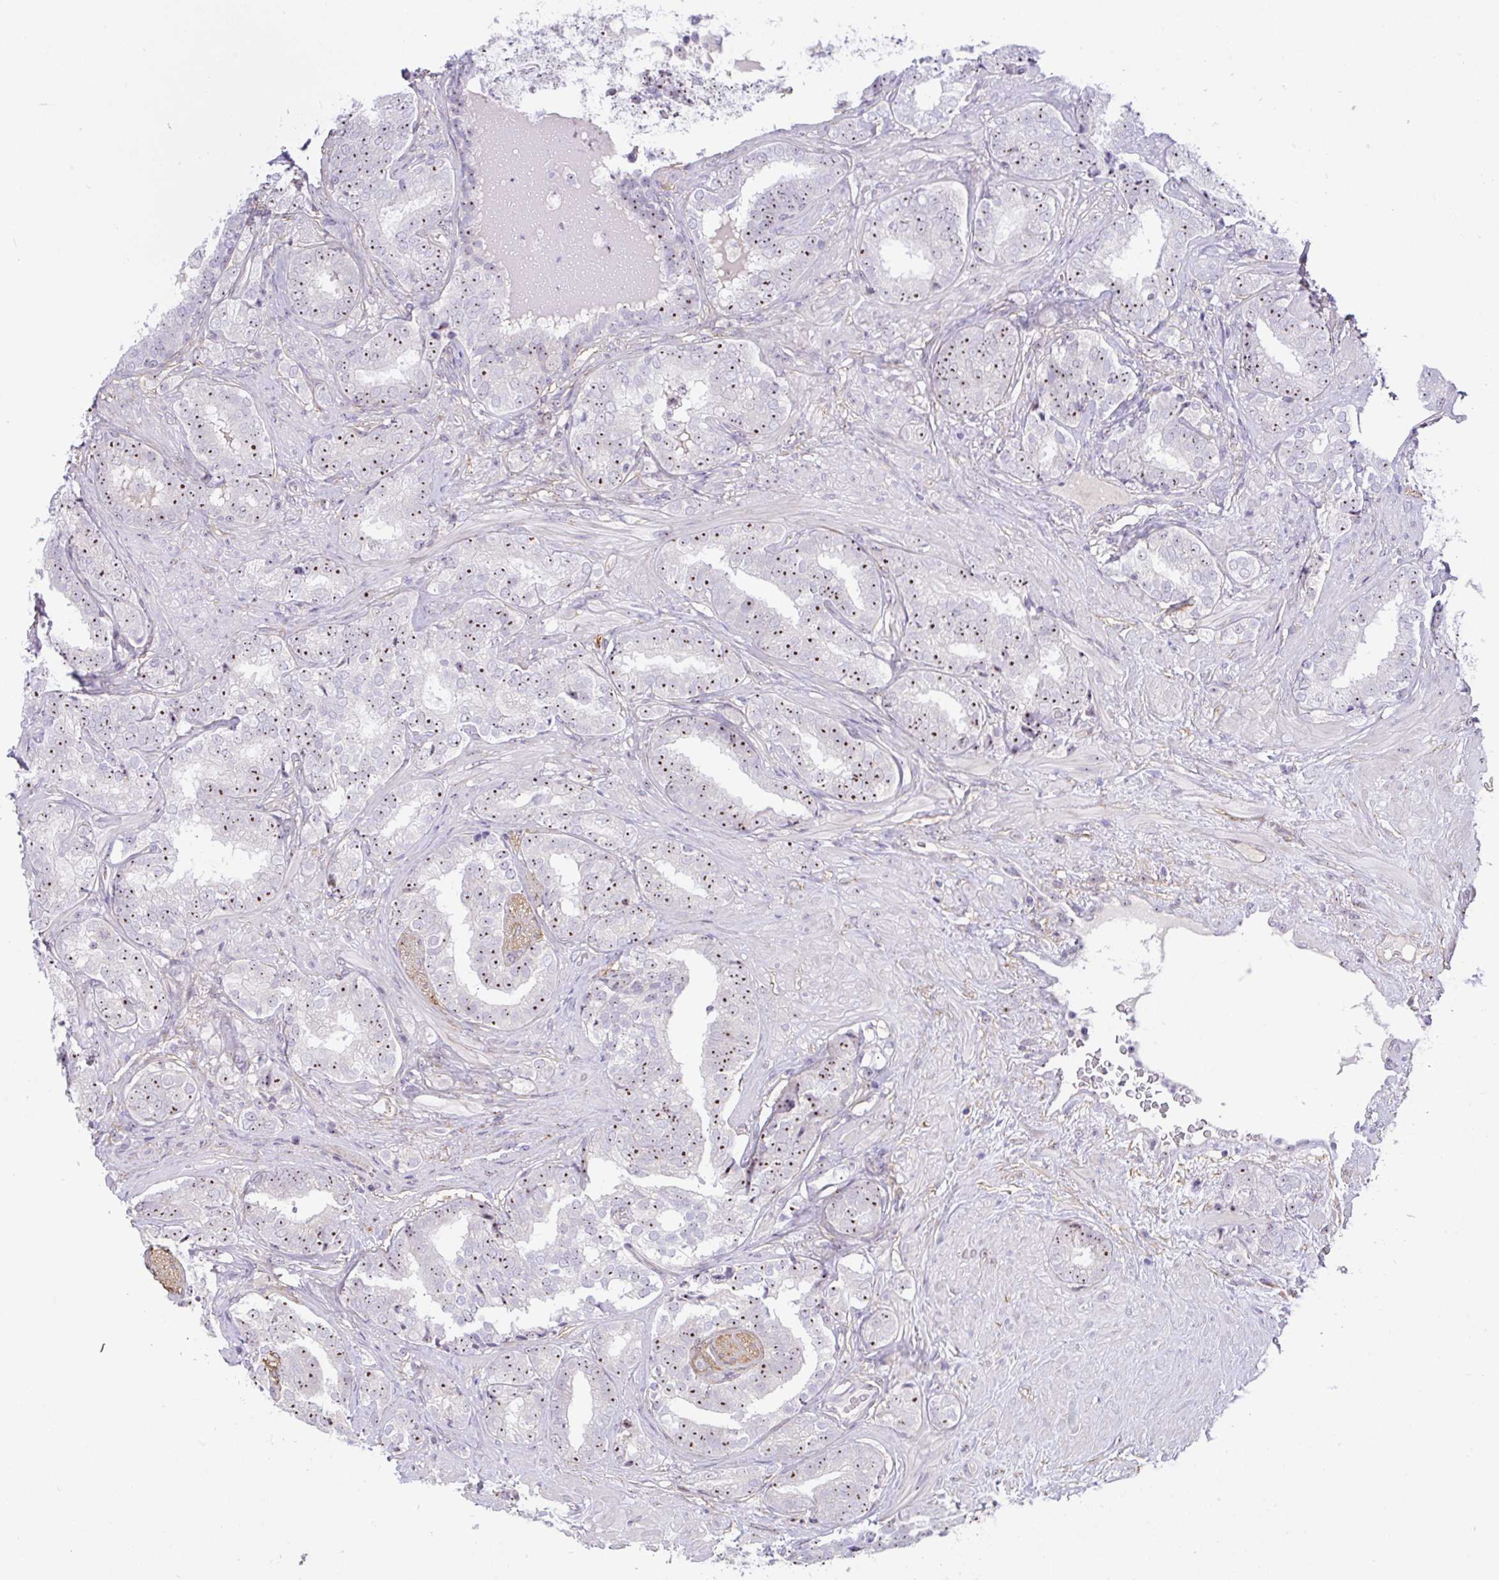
{"staining": {"intensity": "strong", "quantity": "25%-75%", "location": "nuclear"}, "tissue": "prostate cancer", "cell_type": "Tumor cells", "image_type": "cancer", "snomed": [{"axis": "morphology", "description": "Adenocarcinoma, High grade"}, {"axis": "topography", "description": "Prostate"}], "caption": "There is high levels of strong nuclear expression in tumor cells of adenocarcinoma (high-grade) (prostate), as demonstrated by immunohistochemical staining (brown color).", "gene": "MXRA8", "patient": {"sex": "male", "age": 72}}